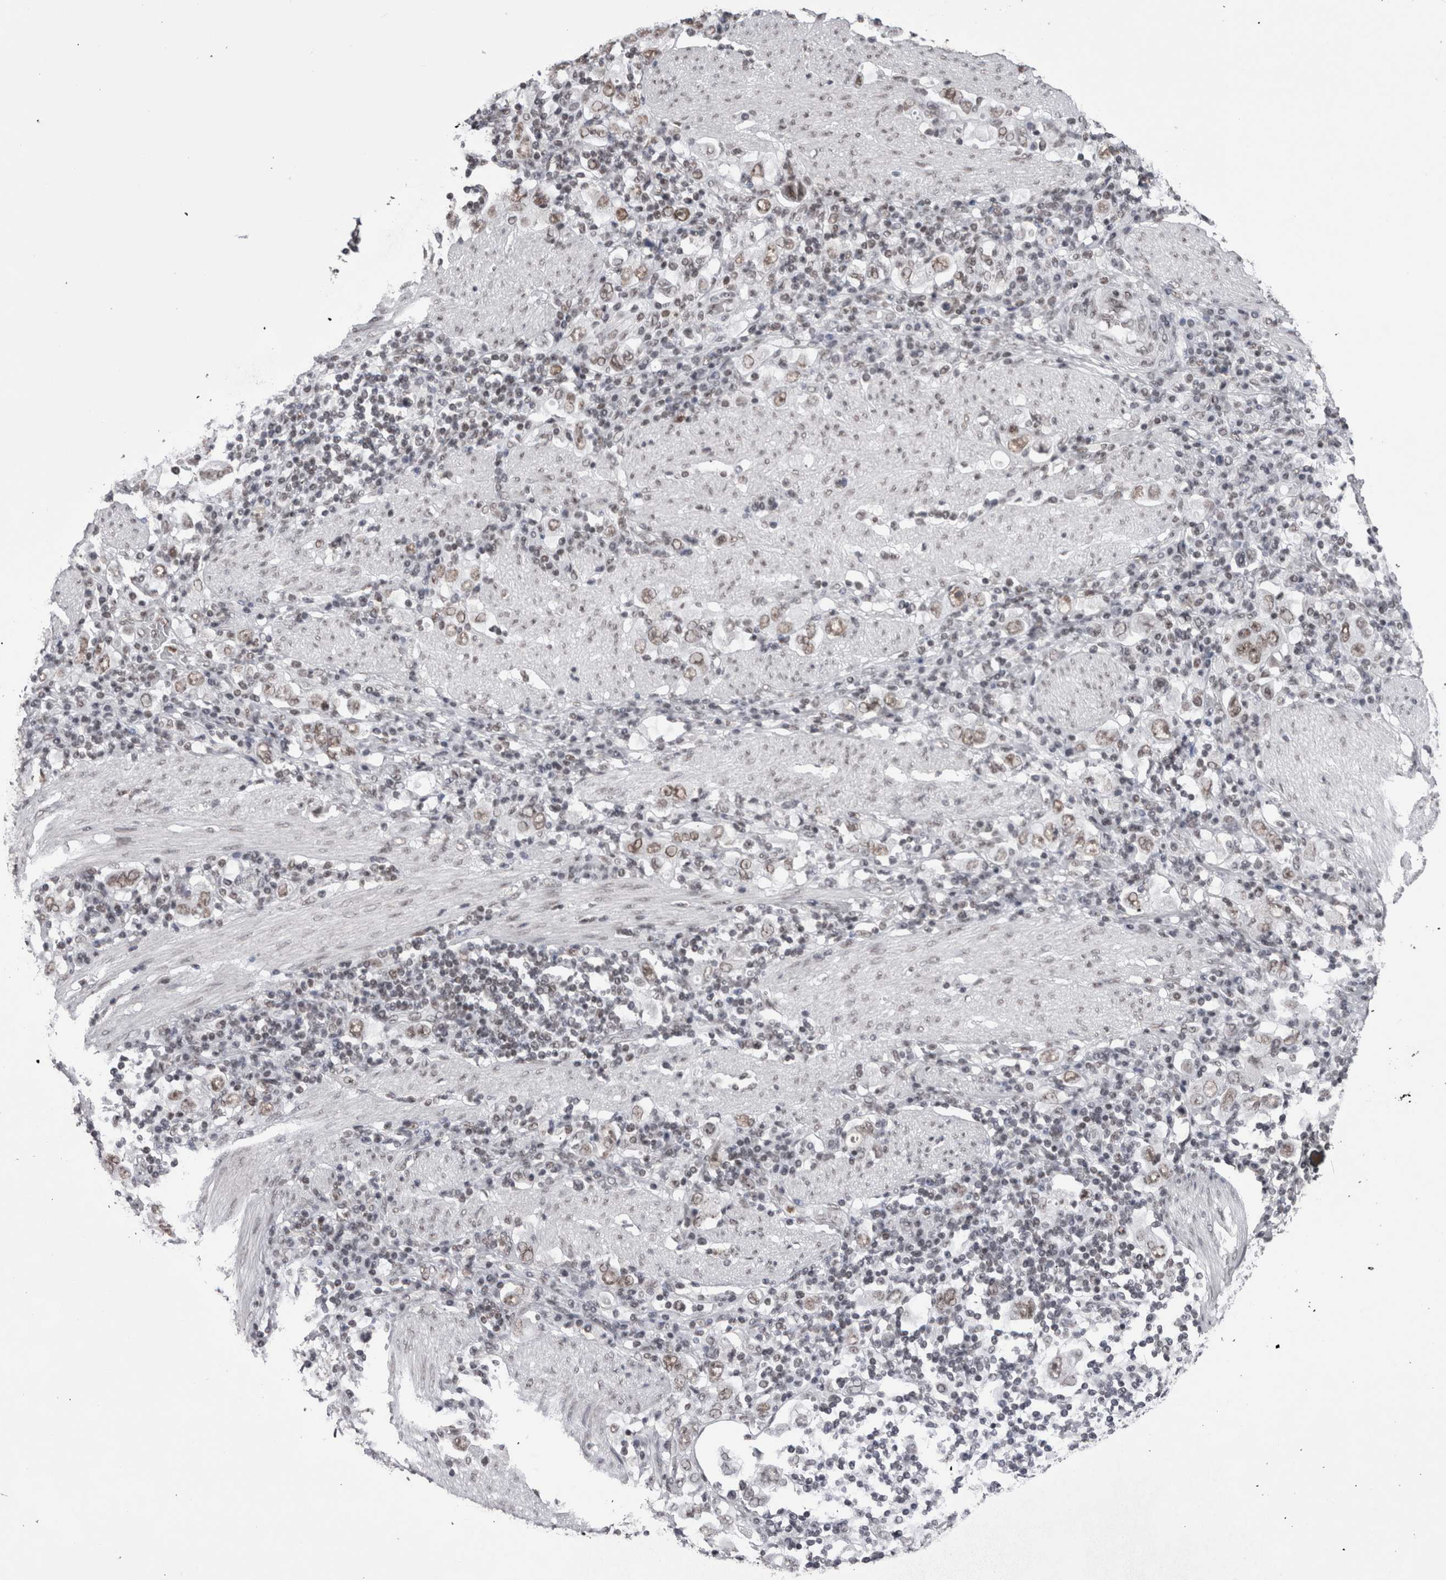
{"staining": {"intensity": "moderate", "quantity": ">75%", "location": "nuclear"}, "tissue": "stomach cancer", "cell_type": "Tumor cells", "image_type": "cancer", "snomed": [{"axis": "morphology", "description": "Adenocarcinoma, NOS"}, {"axis": "topography", "description": "Stomach, upper"}], "caption": "Immunohistochemical staining of adenocarcinoma (stomach) reveals medium levels of moderate nuclear protein positivity in about >75% of tumor cells. (DAB (3,3'-diaminobenzidine) IHC with brightfield microscopy, high magnification).", "gene": "SMC1A", "patient": {"sex": "male", "age": 62}}